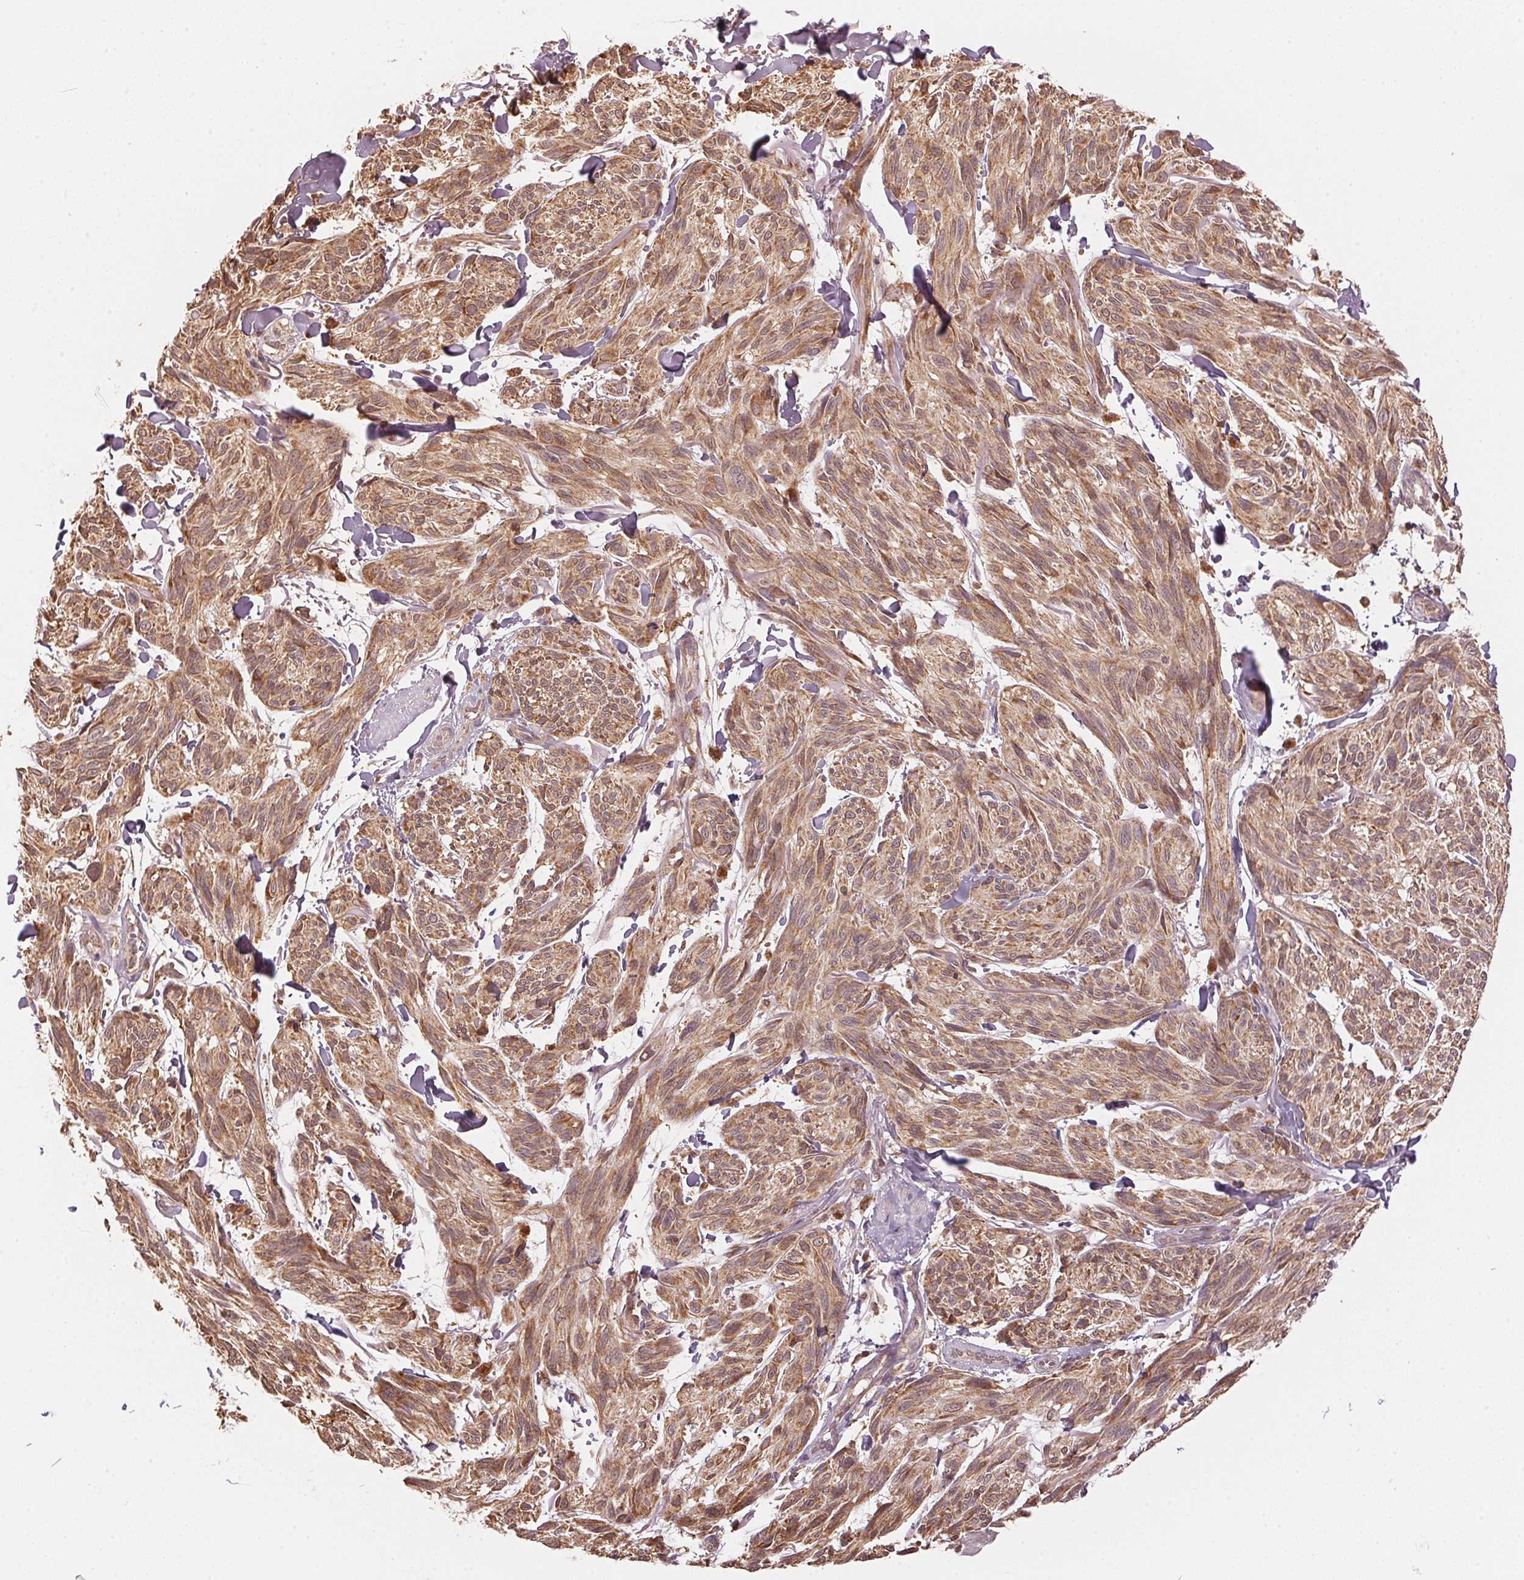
{"staining": {"intensity": "moderate", "quantity": ">75%", "location": "cytoplasmic/membranous"}, "tissue": "melanoma", "cell_type": "Tumor cells", "image_type": "cancer", "snomed": [{"axis": "morphology", "description": "Malignant melanoma, NOS"}, {"axis": "topography", "description": "Skin"}], "caption": "Immunohistochemical staining of human melanoma shows medium levels of moderate cytoplasmic/membranous protein expression in approximately >75% of tumor cells.", "gene": "ARHGAP6", "patient": {"sex": "male", "age": 79}}